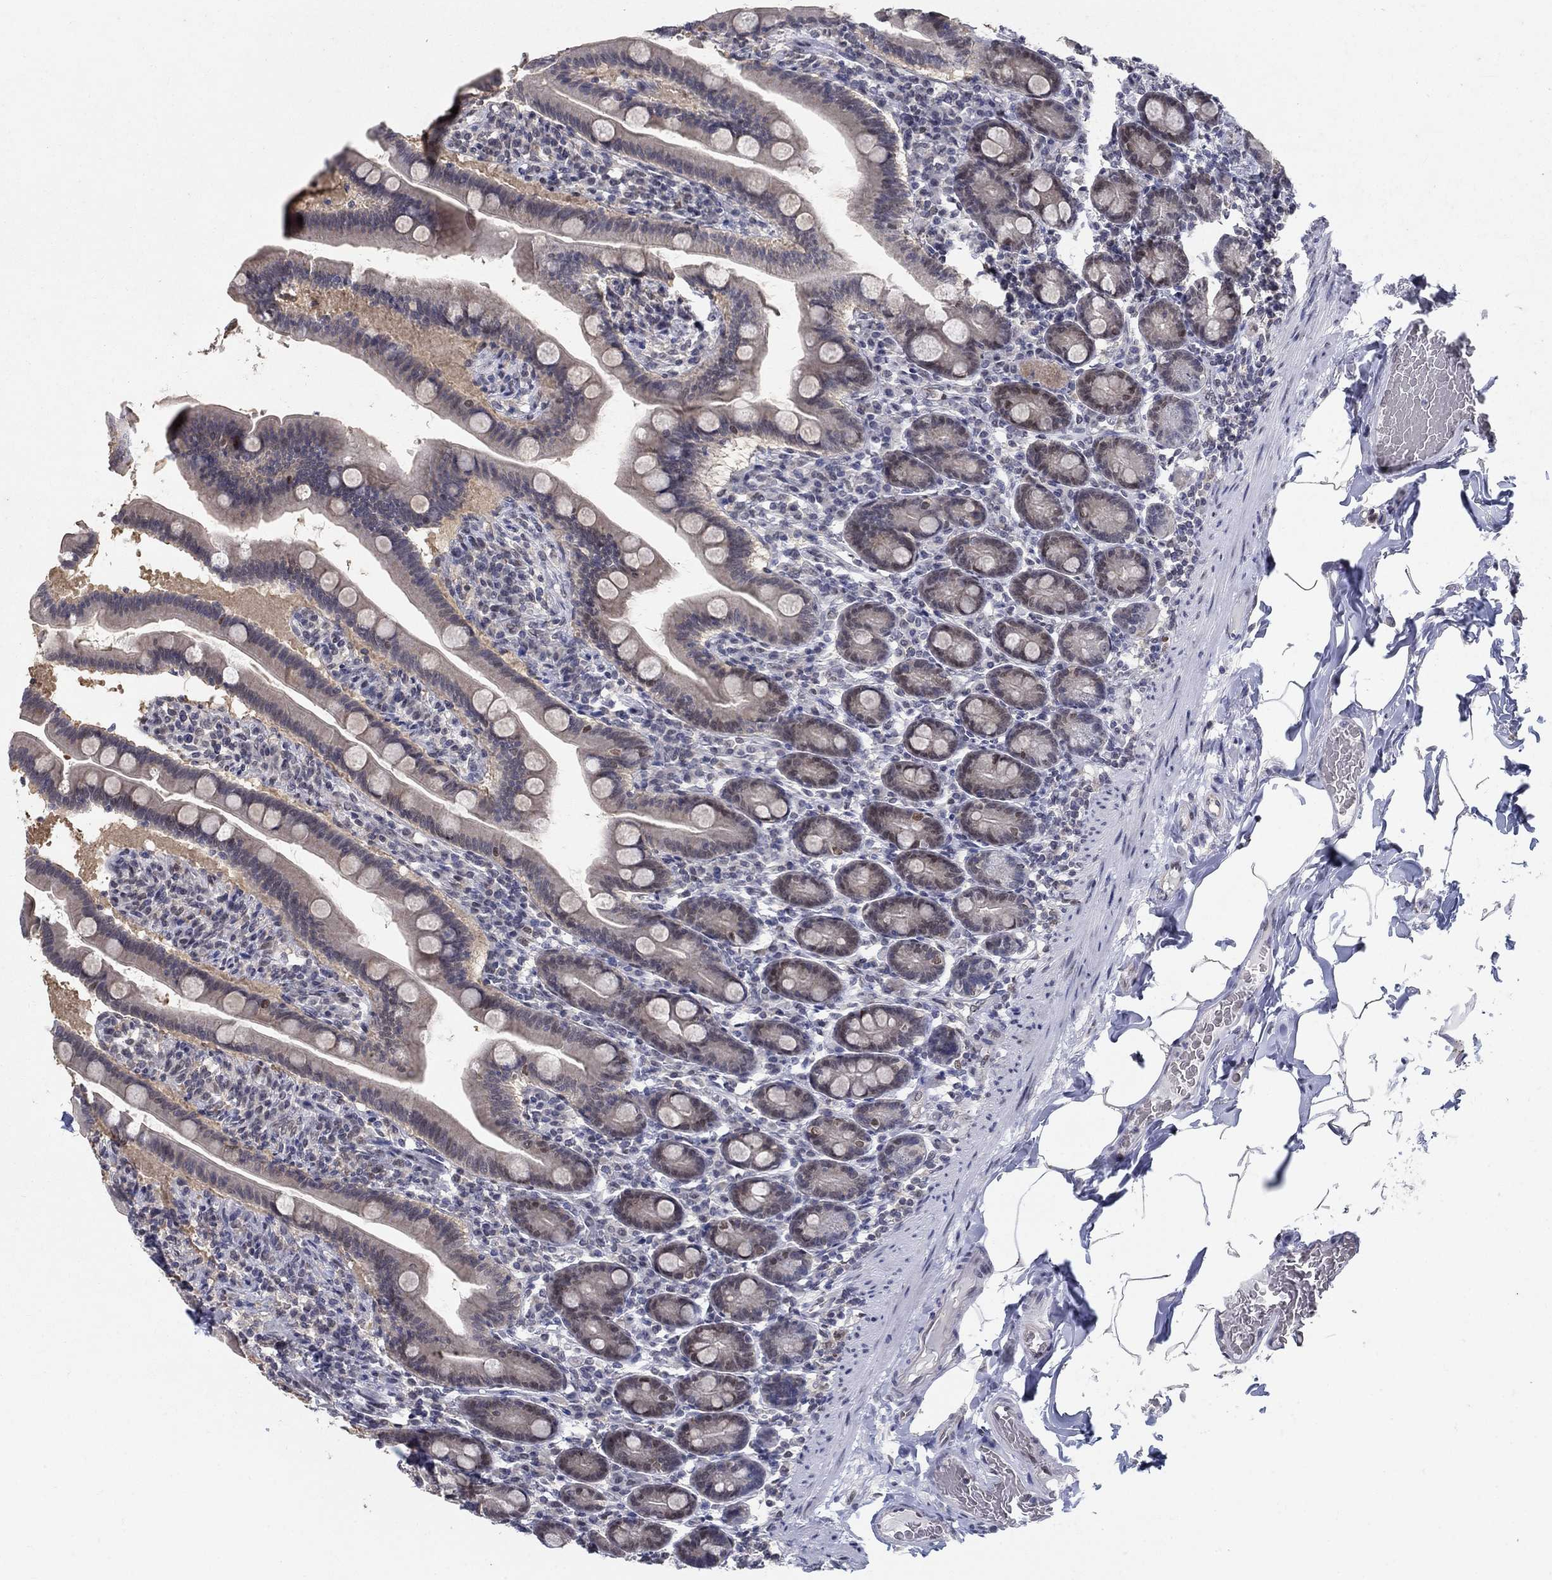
{"staining": {"intensity": "negative", "quantity": "none", "location": "none"}, "tissue": "small intestine", "cell_type": "Glandular cells", "image_type": "normal", "snomed": [{"axis": "morphology", "description": "Normal tissue, NOS"}, {"axis": "topography", "description": "Small intestine"}], "caption": "High power microscopy photomicrograph of an immunohistochemistry (IHC) photomicrograph of unremarkable small intestine, revealing no significant expression in glandular cells. (Stains: DAB immunohistochemistry with hematoxylin counter stain, Microscopy: brightfield microscopy at high magnification).", "gene": "CENPE", "patient": {"sex": "male", "age": 66}}